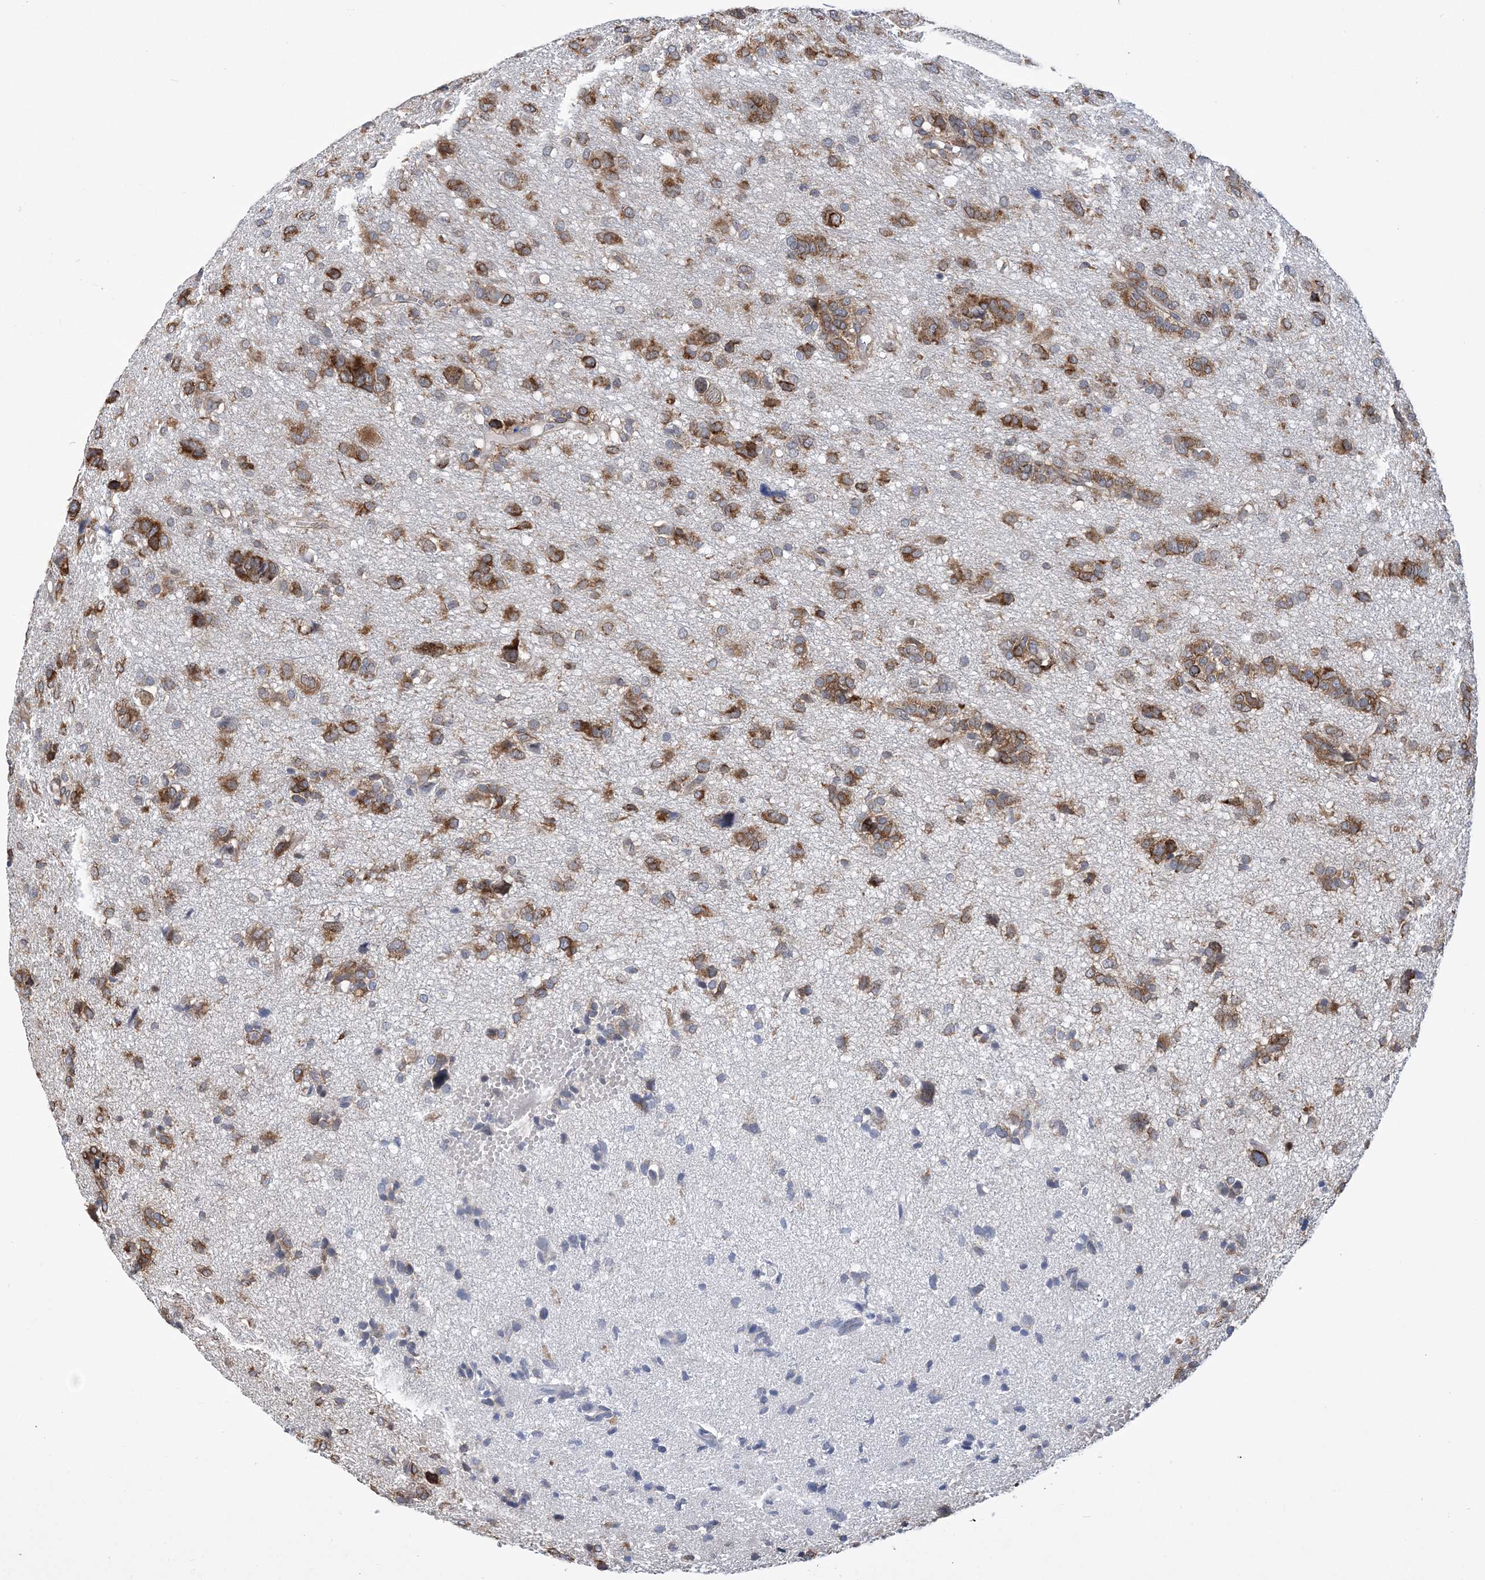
{"staining": {"intensity": "moderate", "quantity": ">75%", "location": "cytoplasmic/membranous"}, "tissue": "glioma", "cell_type": "Tumor cells", "image_type": "cancer", "snomed": [{"axis": "morphology", "description": "Glioma, malignant, High grade"}, {"axis": "topography", "description": "Brain"}], "caption": "Immunohistochemical staining of human glioma displays medium levels of moderate cytoplasmic/membranous protein staining in about >75% of tumor cells.", "gene": "PHF1", "patient": {"sex": "female", "age": 59}}